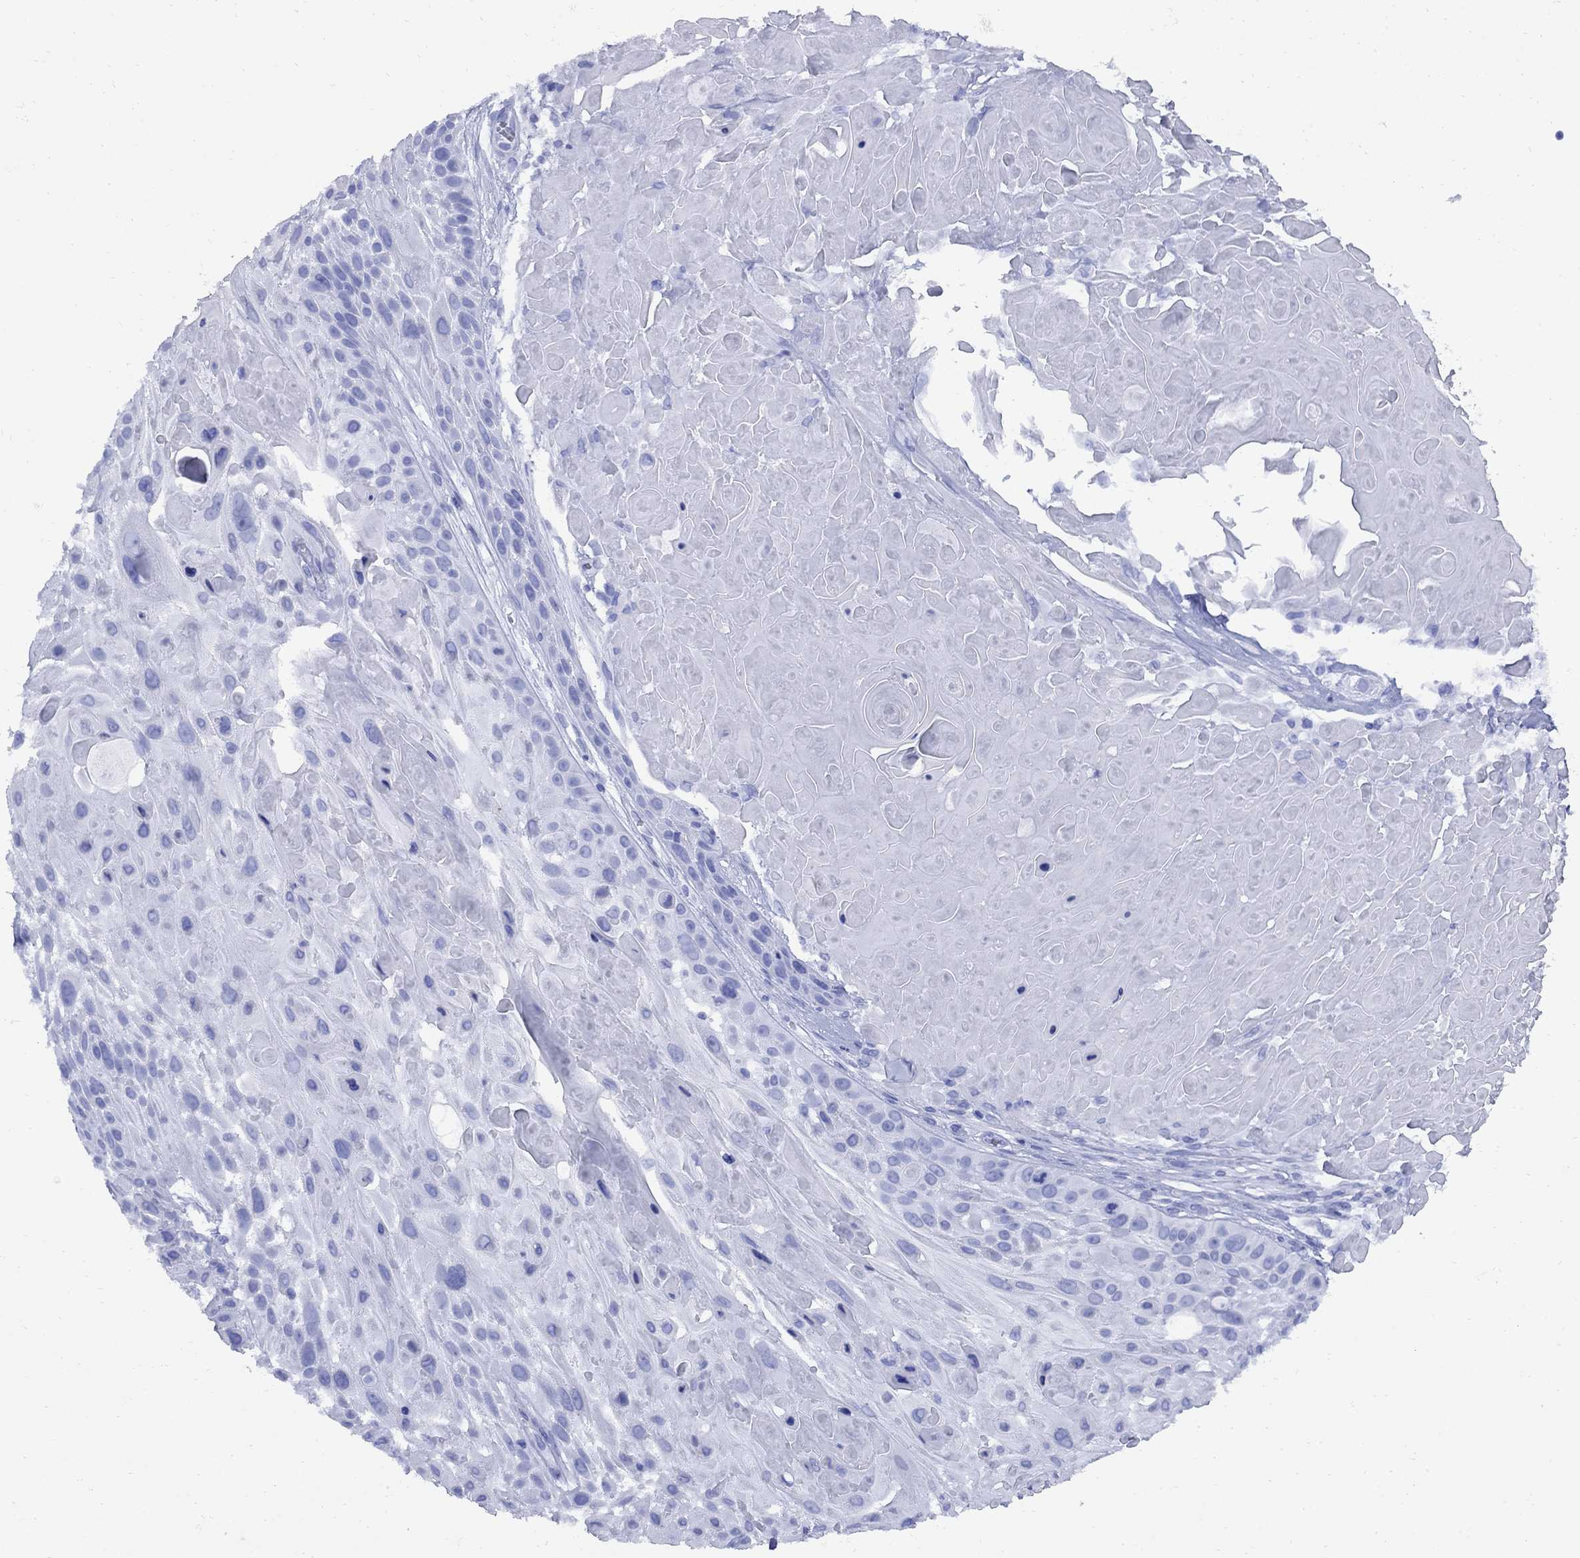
{"staining": {"intensity": "negative", "quantity": "none", "location": "none"}, "tissue": "skin cancer", "cell_type": "Tumor cells", "image_type": "cancer", "snomed": [{"axis": "morphology", "description": "Squamous cell carcinoma, NOS"}, {"axis": "topography", "description": "Skin"}, {"axis": "topography", "description": "Anal"}], "caption": "Photomicrograph shows no protein staining in tumor cells of skin cancer tissue.", "gene": "SMCP", "patient": {"sex": "female", "age": 75}}